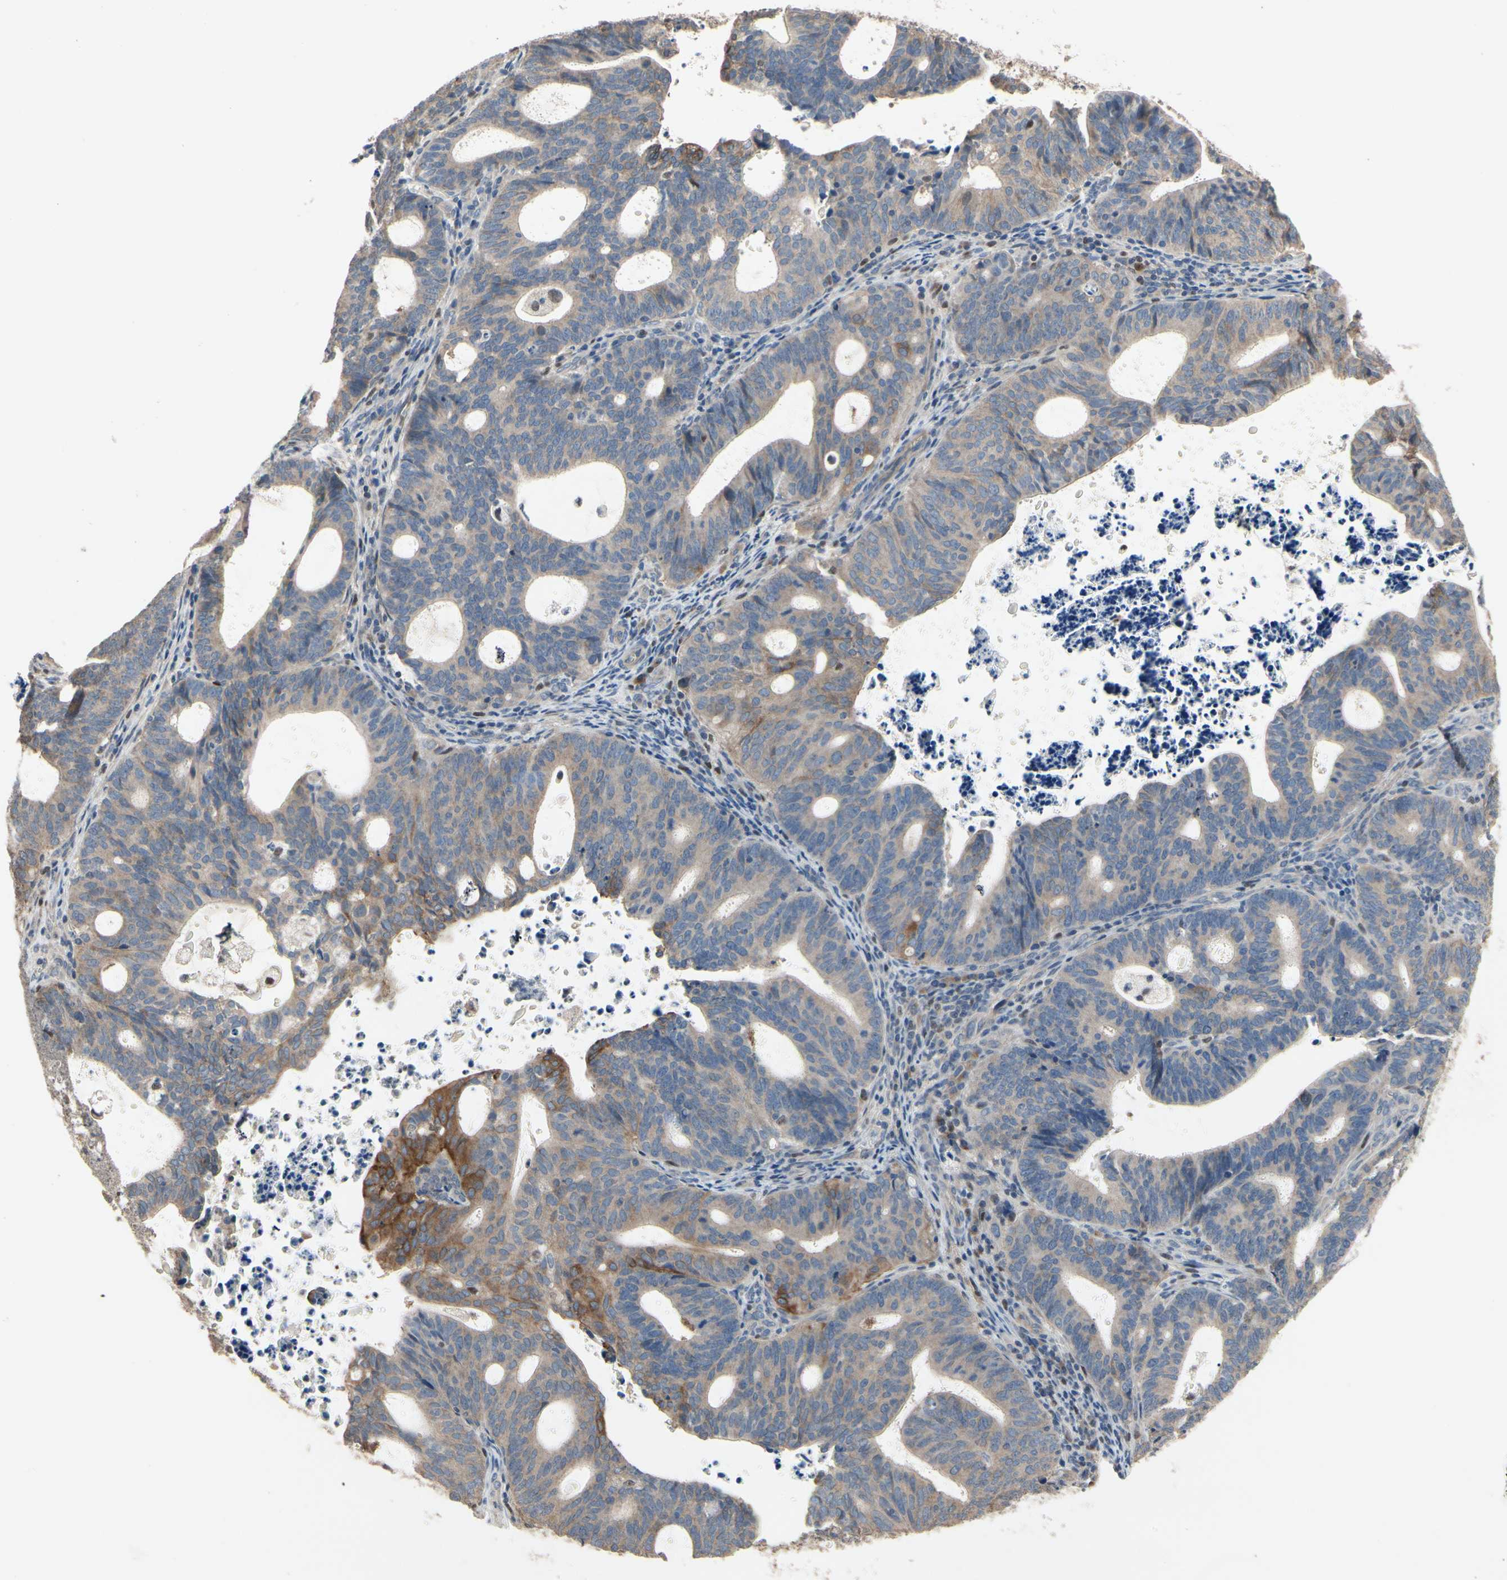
{"staining": {"intensity": "strong", "quantity": "<25%", "location": "cytoplasmic/membranous"}, "tissue": "endometrial cancer", "cell_type": "Tumor cells", "image_type": "cancer", "snomed": [{"axis": "morphology", "description": "Adenocarcinoma, NOS"}, {"axis": "topography", "description": "Uterus"}], "caption": "An immunohistochemistry image of tumor tissue is shown. Protein staining in brown highlights strong cytoplasmic/membranous positivity in adenocarcinoma (endometrial) within tumor cells.", "gene": "CGREF1", "patient": {"sex": "female", "age": 83}}